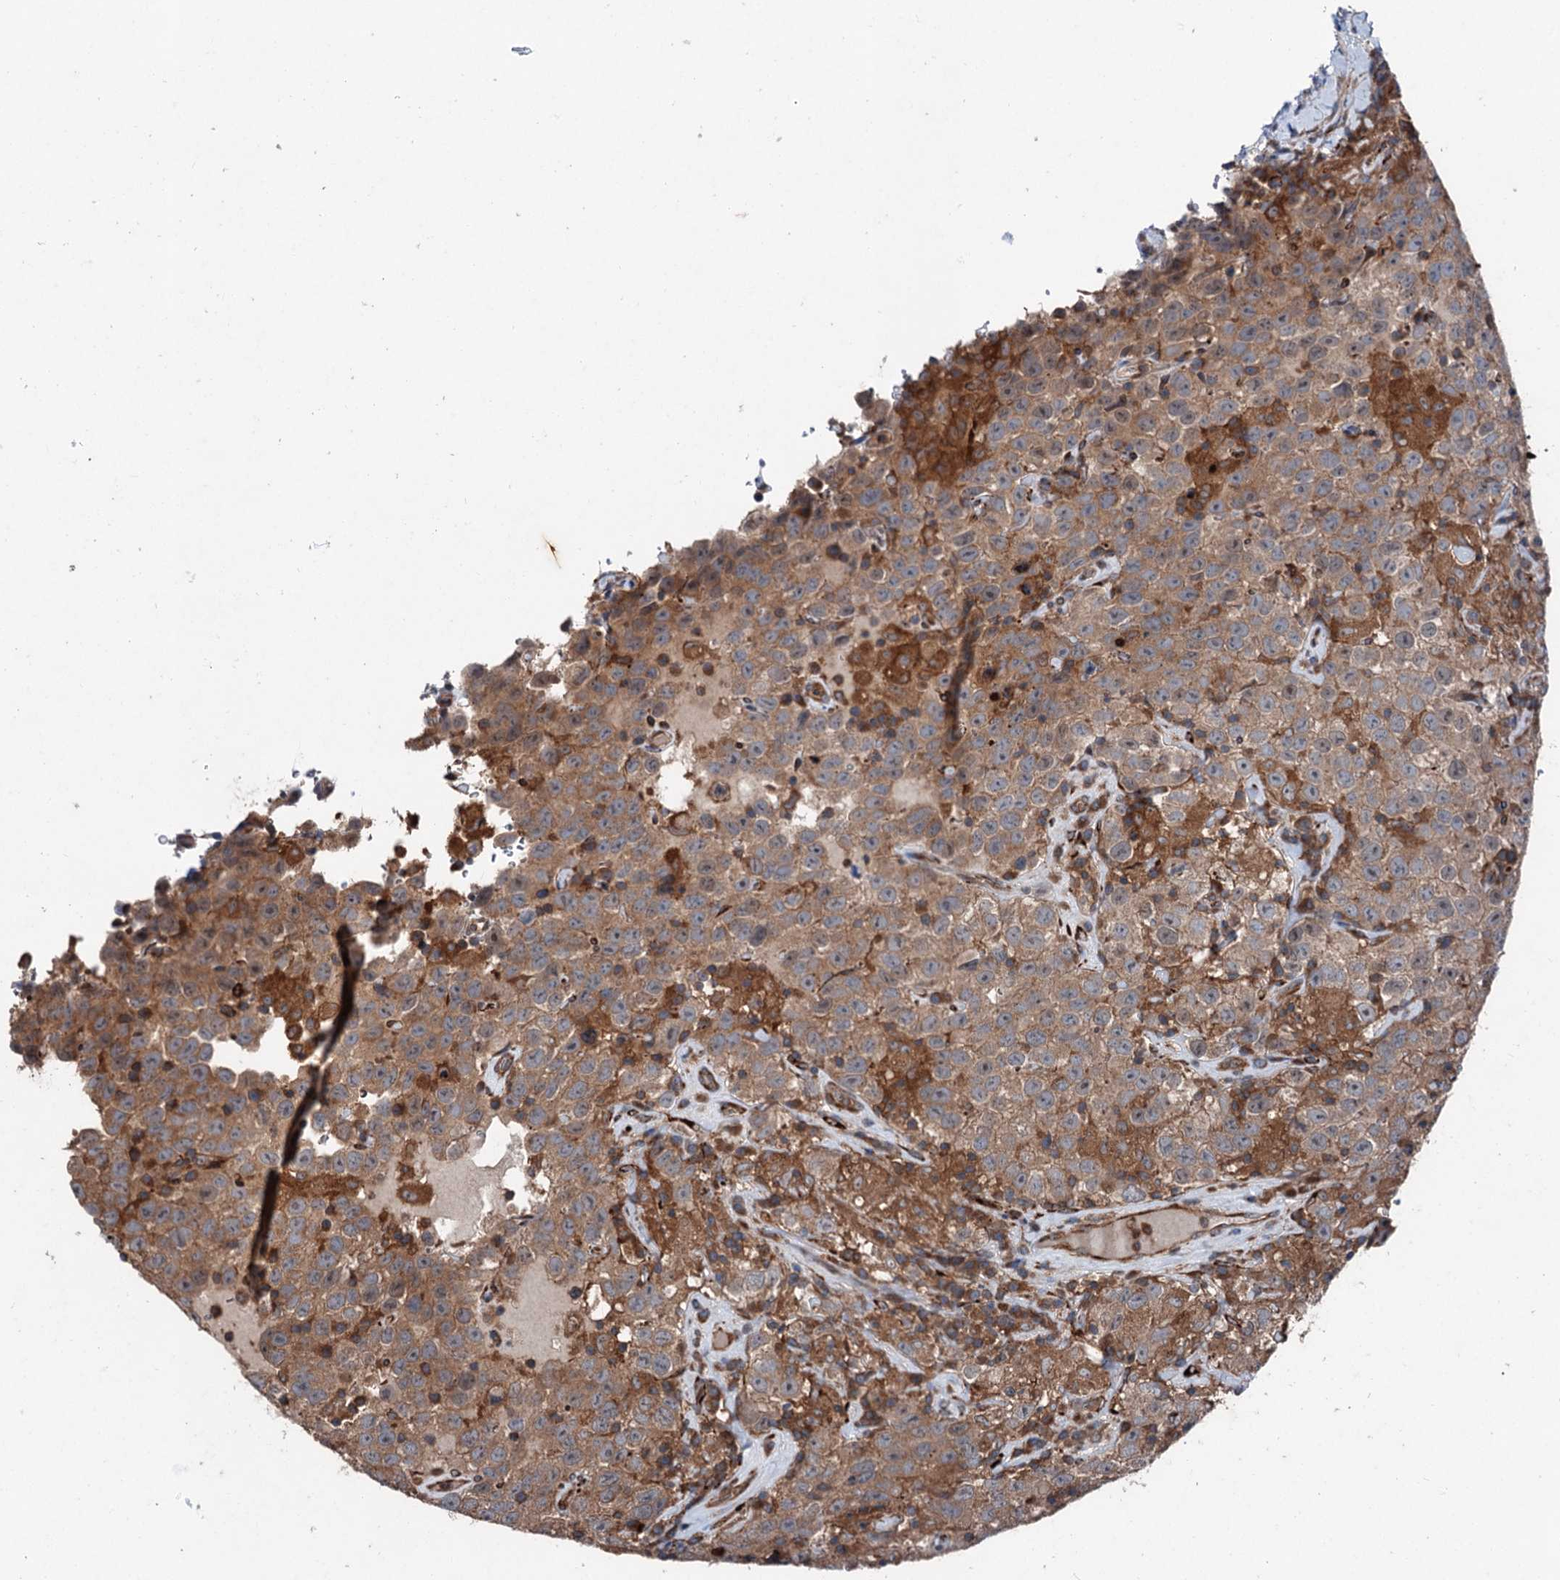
{"staining": {"intensity": "moderate", "quantity": ">75%", "location": "cytoplasmic/membranous"}, "tissue": "testis cancer", "cell_type": "Tumor cells", "image_type": "cancer", "snomed": [{"axis": "morphology", "description": "Seminoma, NOS"}, {"axis": "topography", "description": "Testis"}], "caption": "Testis cancer stained for a protein (brown) exhibits moderate cytoplasmic/membranous positive positivity in approximately >75% of tumor cells.", "gene": "DDIAS", "patient": {"sex": "male", "age": 41}}